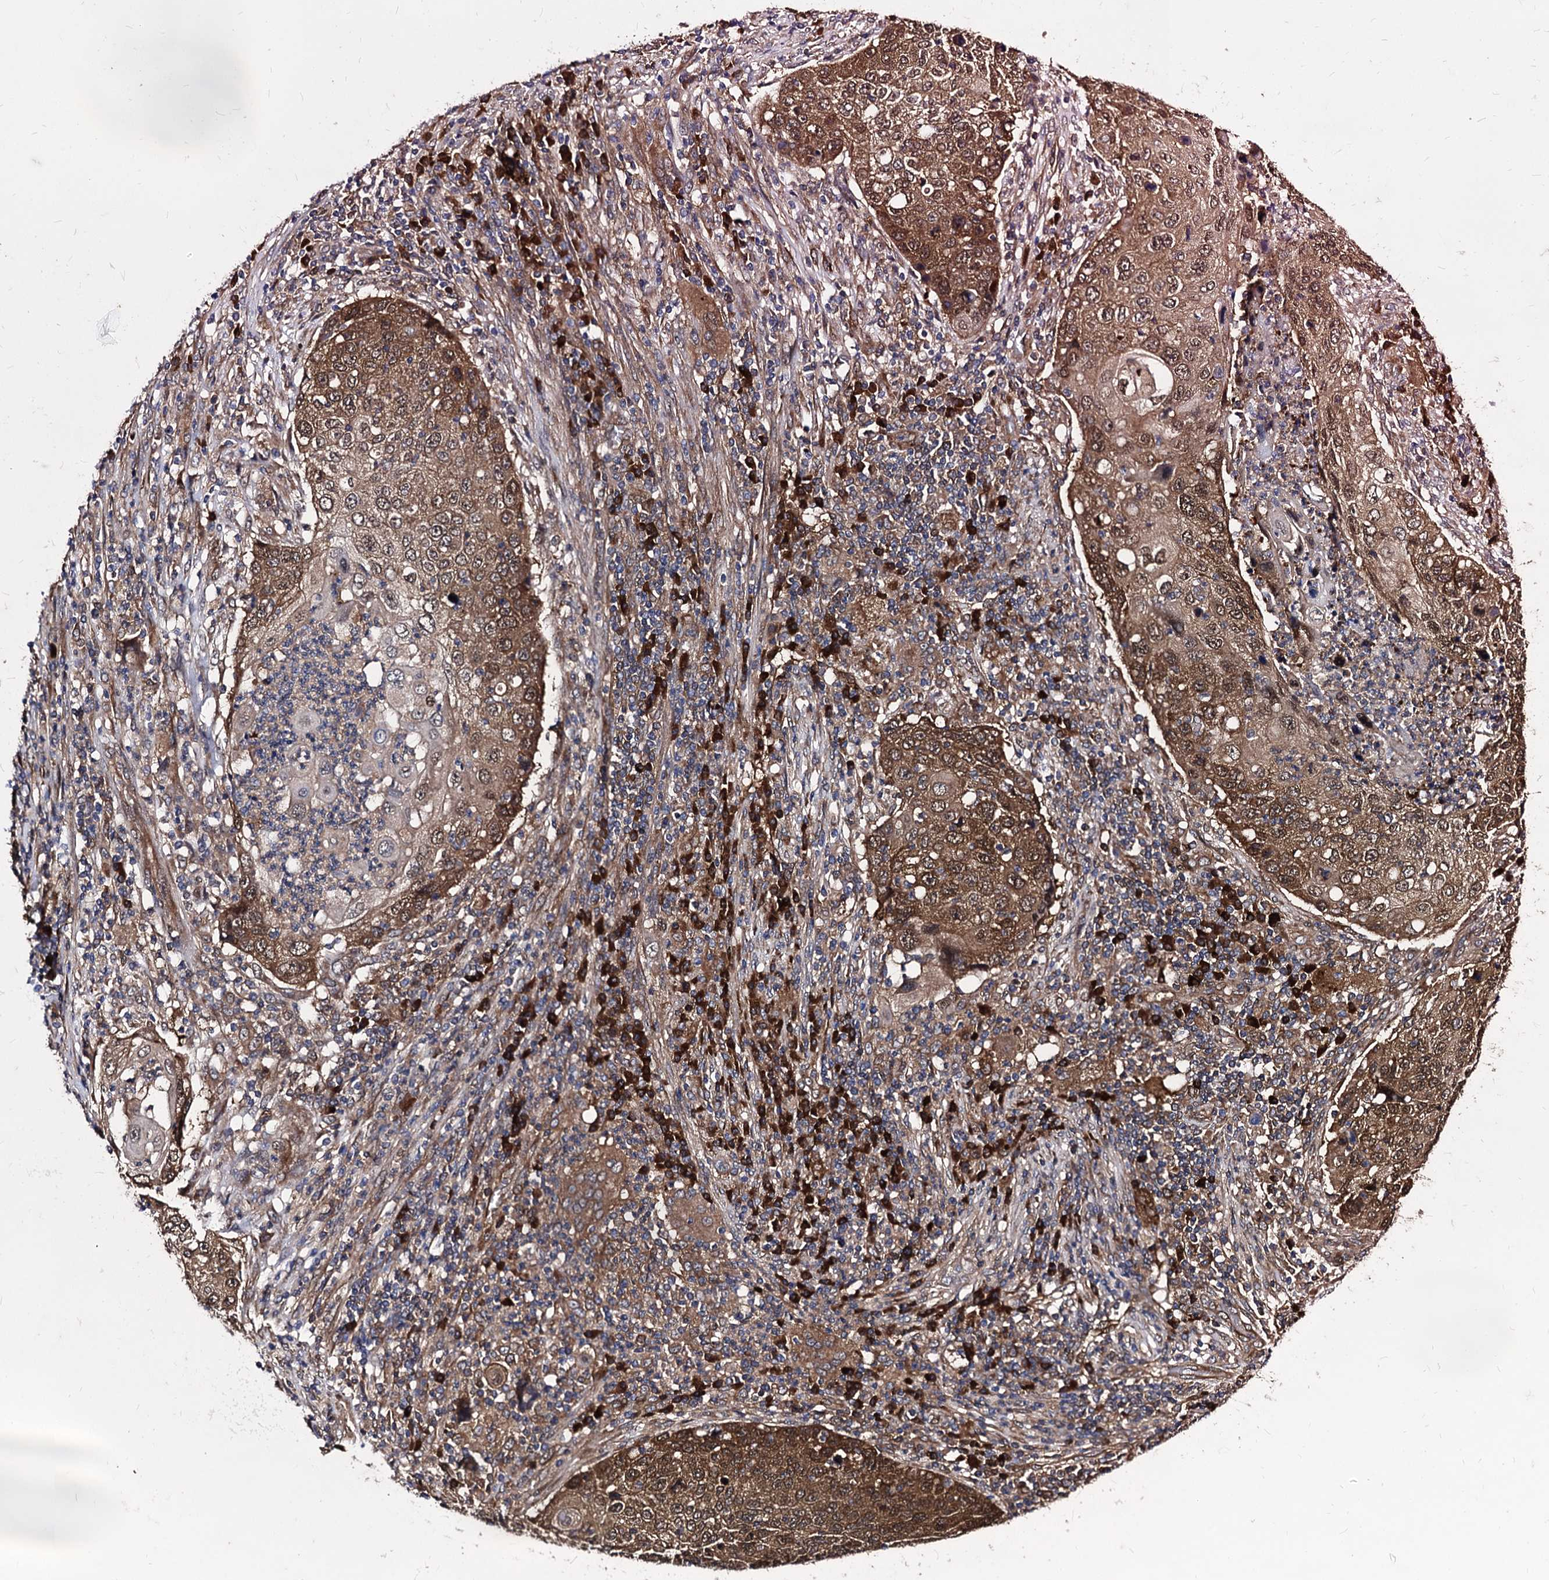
{"staining": {"intensity": "moderate", "quantity": ">75%", "location": "cytoplasmic/membranous,nuclear"}, "tissue": "lung cancer", "cell_type": "Tumor cells", "image_type": "cancer", "snomed": [{"axis": "morphology", "description": "Squamous cell carcinoma, NOS"}, {"axis": "topography", "description": "Lung"}], "caption": "Immunohistochemistry (IHC) histopathology image of human lung cancer (squamous cell carcinoma) stained for a protein (brown), which exhibits medium levels of moderate cytoplasmic/membranous and nuclear expression in about >75% of tumor cells.", "gene": "NME1", "patient": {"sex": "female", "age": 63}}